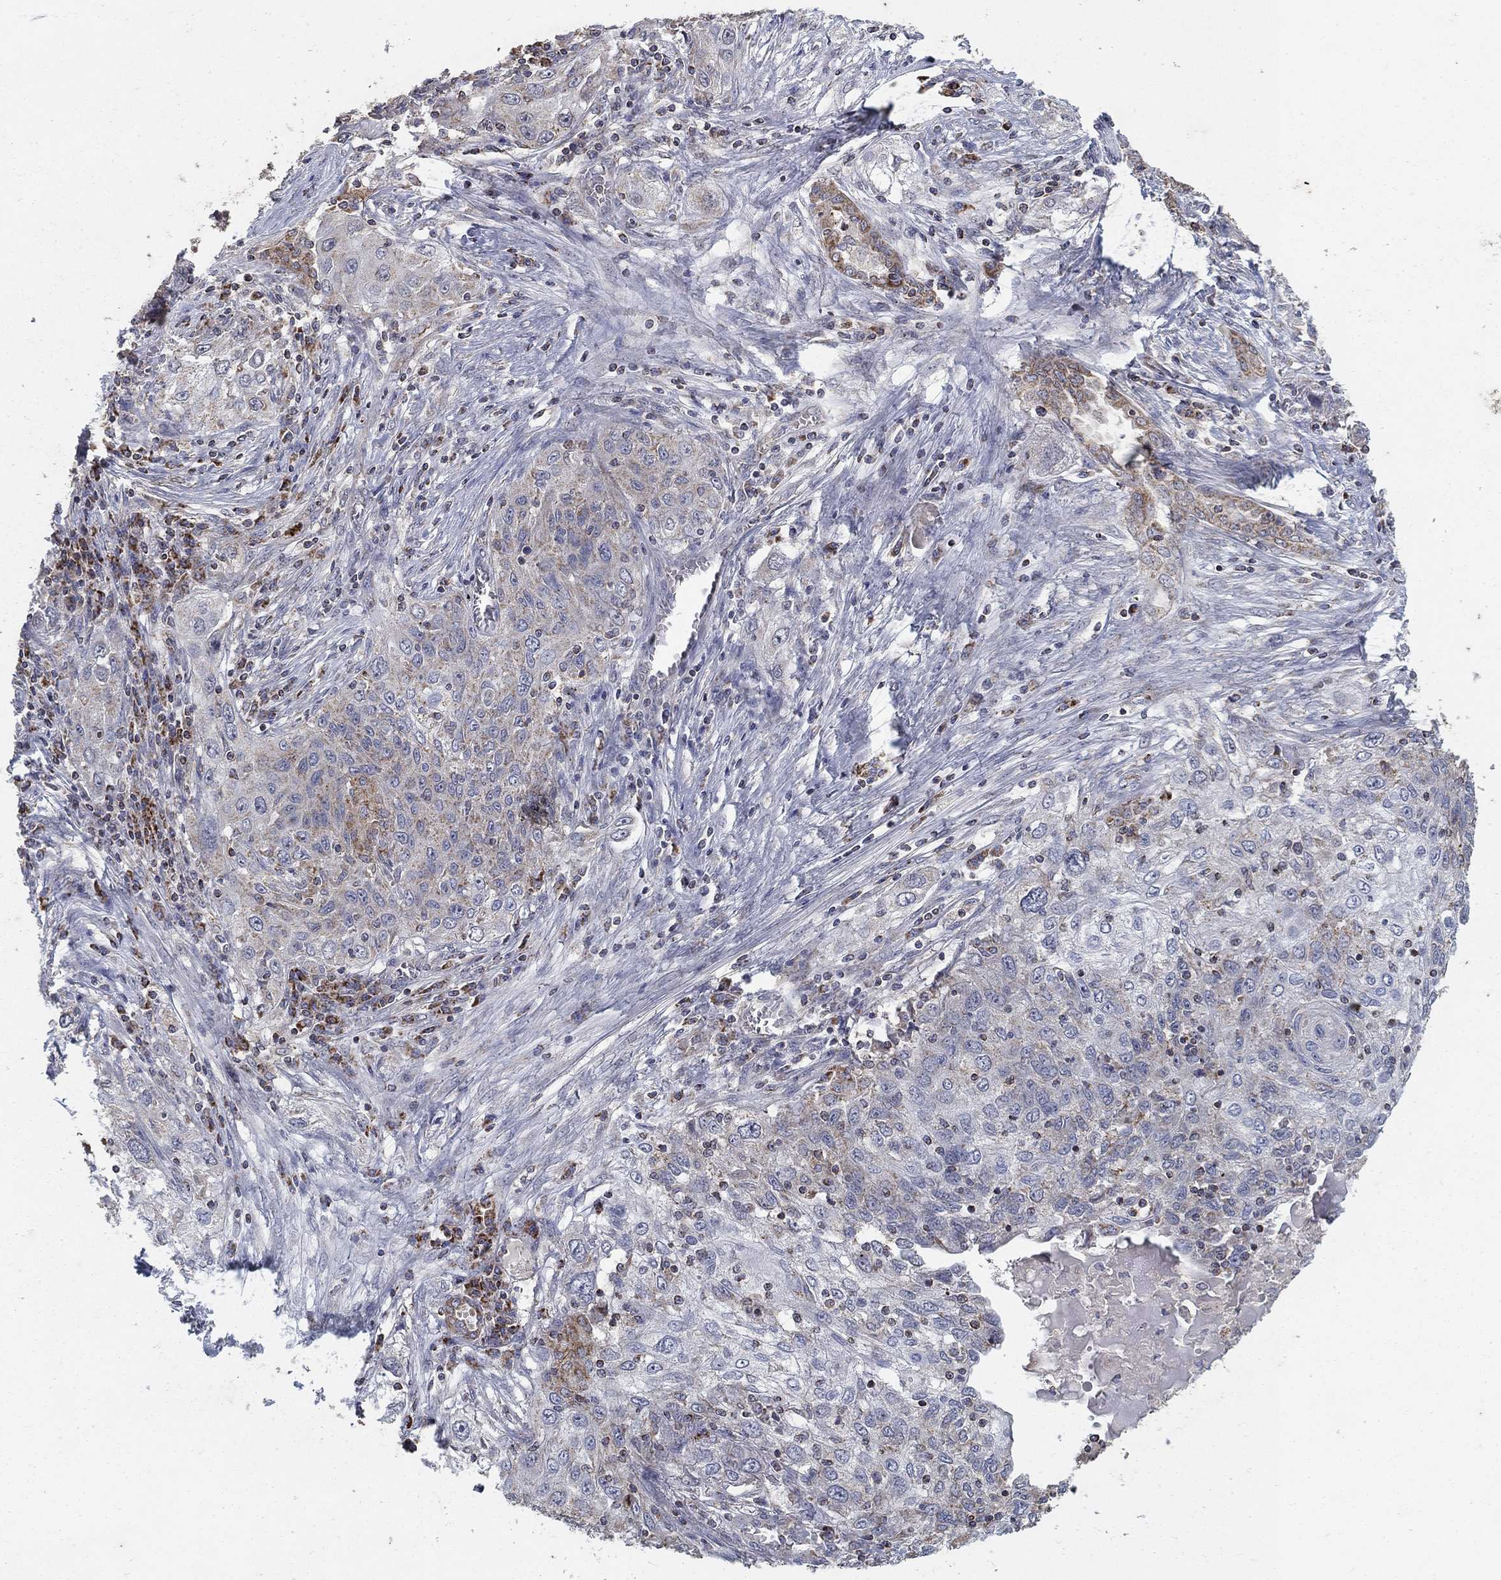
{"staining": {"intensity": "weak", "quantity": "25%-75%", "location": "cytoplasmic/membranous"}, "tissue": "lung cancer", "cell_type": "Tumor cells", "image_type": "cancer", "snomed": [{"axis": "morphology", "description": "Squamous cell carcinoma, NOS"}, {"axis": "topography", "description": "Lung"}], "caption": "A brown stain highlights weak cytoplasmic/membranous positivity of a protein in squamous cell carcinoma (lung) tumor cells.", "gene": "GPSM1", "patient": {"sex": "female", "age": 69}}